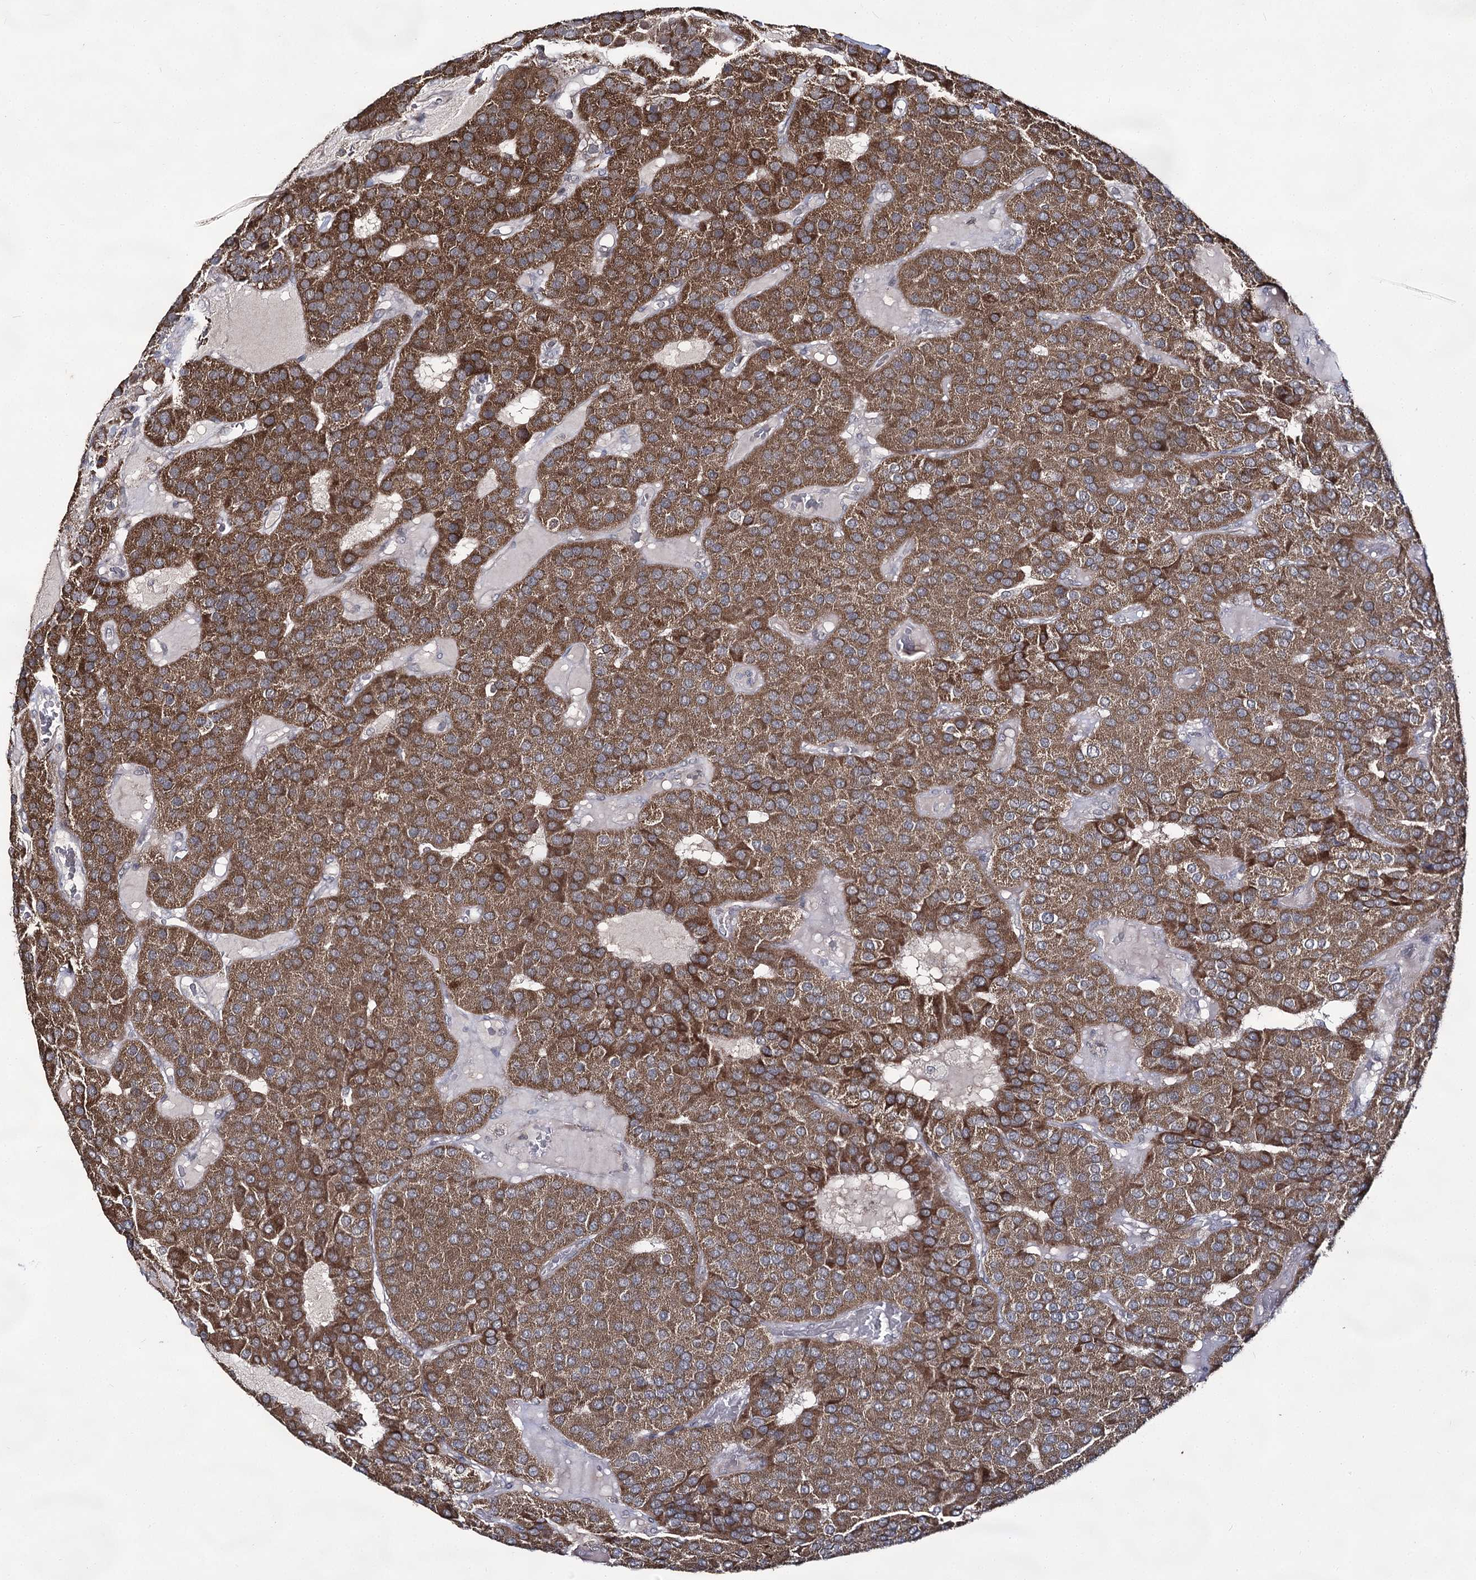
{"staining": {"intensity": "moderate", "quantity": ">75%", "location": "cytoplasmic/membranous"}, "tissue": "parathyroid gland", "cell_type": "Glandular cells", "image_type": "normal", "snomed": [{"axis": "morphology", "description": "Normal tissue, NOS"}, {"axis": "morphology", "description": "Adenoma, NOS"}, {"axis": "topography", "description": "Parathyroid gland"}], "caption": "Immunohistochemical staining of normal human parathyroid gland exhibits moderate cytoplasmic/membranous protein staining in approximately >75% of glandular cells.", "gene": "ACTR6", "patient": {"sex": "female", "age": 86}}